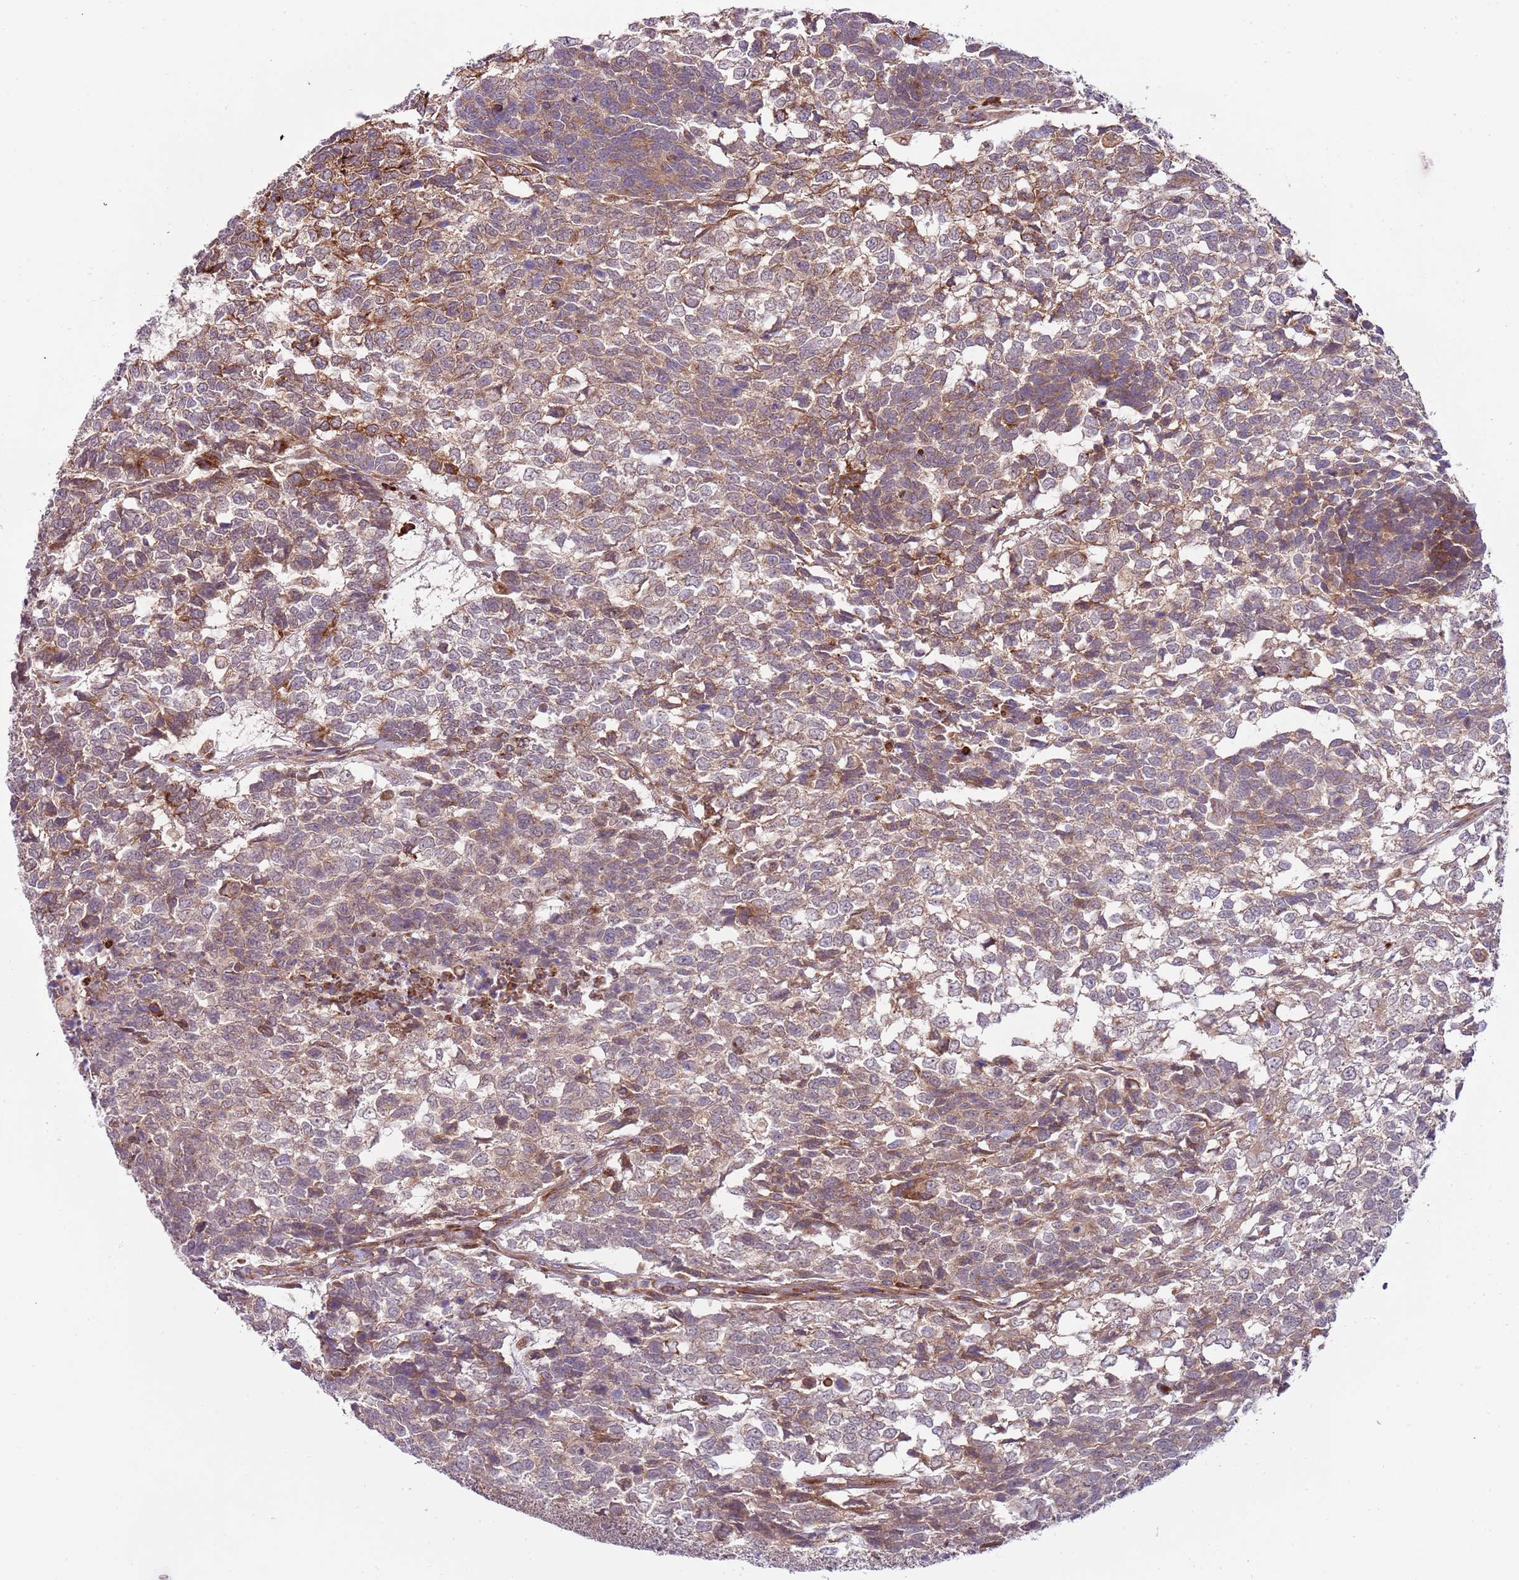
{"staining": {"intensity": "moderate", "quantity": ">75%", "location": "cytoplasmic/membranous"}, "tissue": "testis cancer", "cell_type": "Tumor cells", "image_type": "cancer", "snomed": [{"axis": "morphology", "description": "Carcinoma, Embryonal, NOS"}, {"axis": "topography", "description": "Testis"}], "caption": "Immunohistochemistry (IHC) of testis embryonal carcinoma shows medium levels of moderate cytoplasmic/membranous expression in about >75% of tumor cells. The staining was performed using DAB (3,3'-diaminobenzidine), with brown indicating positive protein expression. Nuclei are stained blue with hematoxylin.", "gene": "VWCE", "patient": {"sex": "male", "age": 23}}